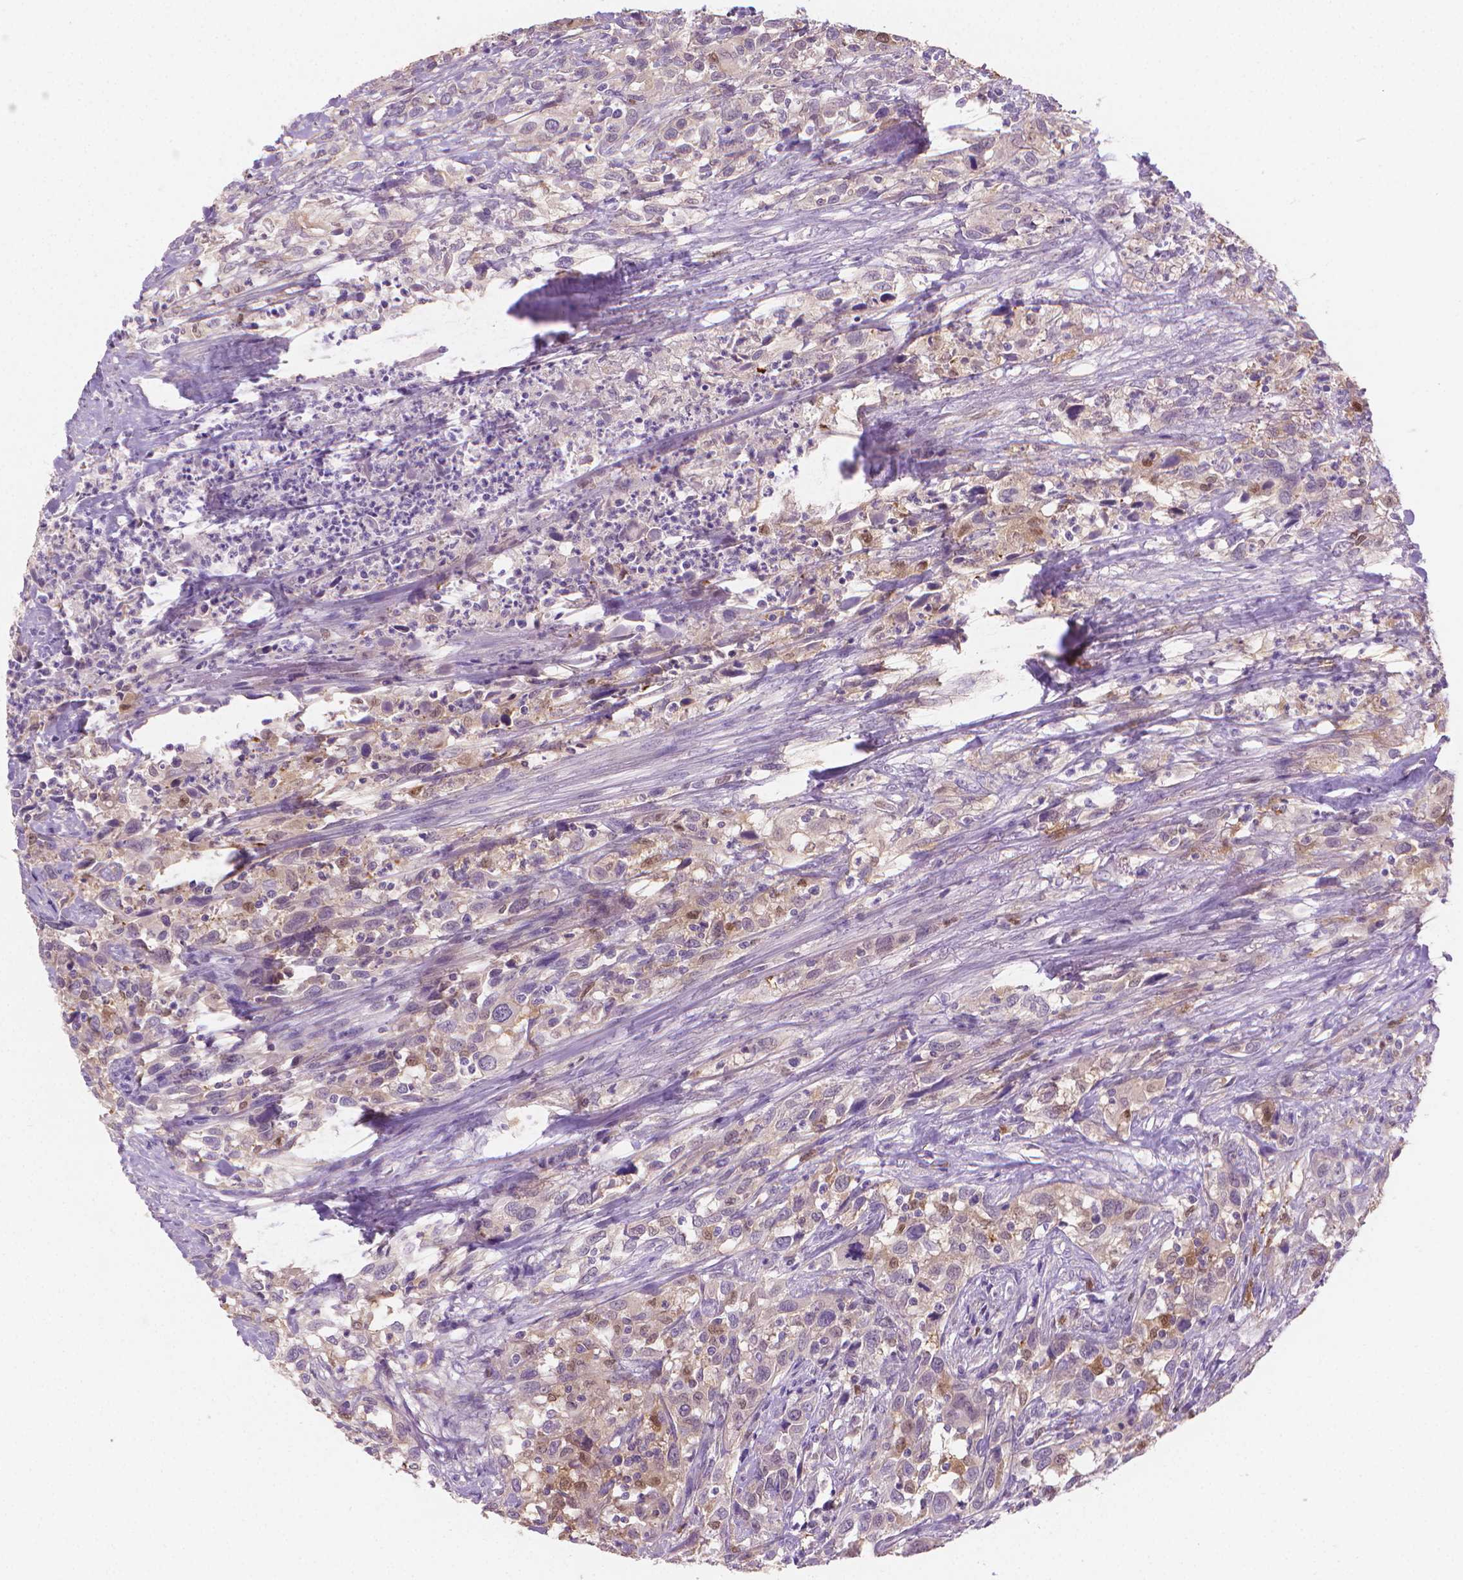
{"staining": {"intensity": "weak", "quantity": "25%-75%", "location": "cytoplasmic/membranous"}, "tissue": "urothelial cancer", "cell_type": "Tumor cells", "image_type": "cancer", "snomed": [{"axis": "morphology", "description": "Urothelial carcinoma, NOS"}, {"axis": "morphology", "description": "Urothelial carcinoma, High grade"}, {"axis": "topography", "description": "Urinary bladder"}], "caption": "Immunohistochemistry (IHC) of urothelial cancer shows low levels of weak cytoplasmic/membranous positivity in about 25%-75% of tumor cells.", "gene": "GSDMA", "patient": {"sex": "female", "age": 64}}